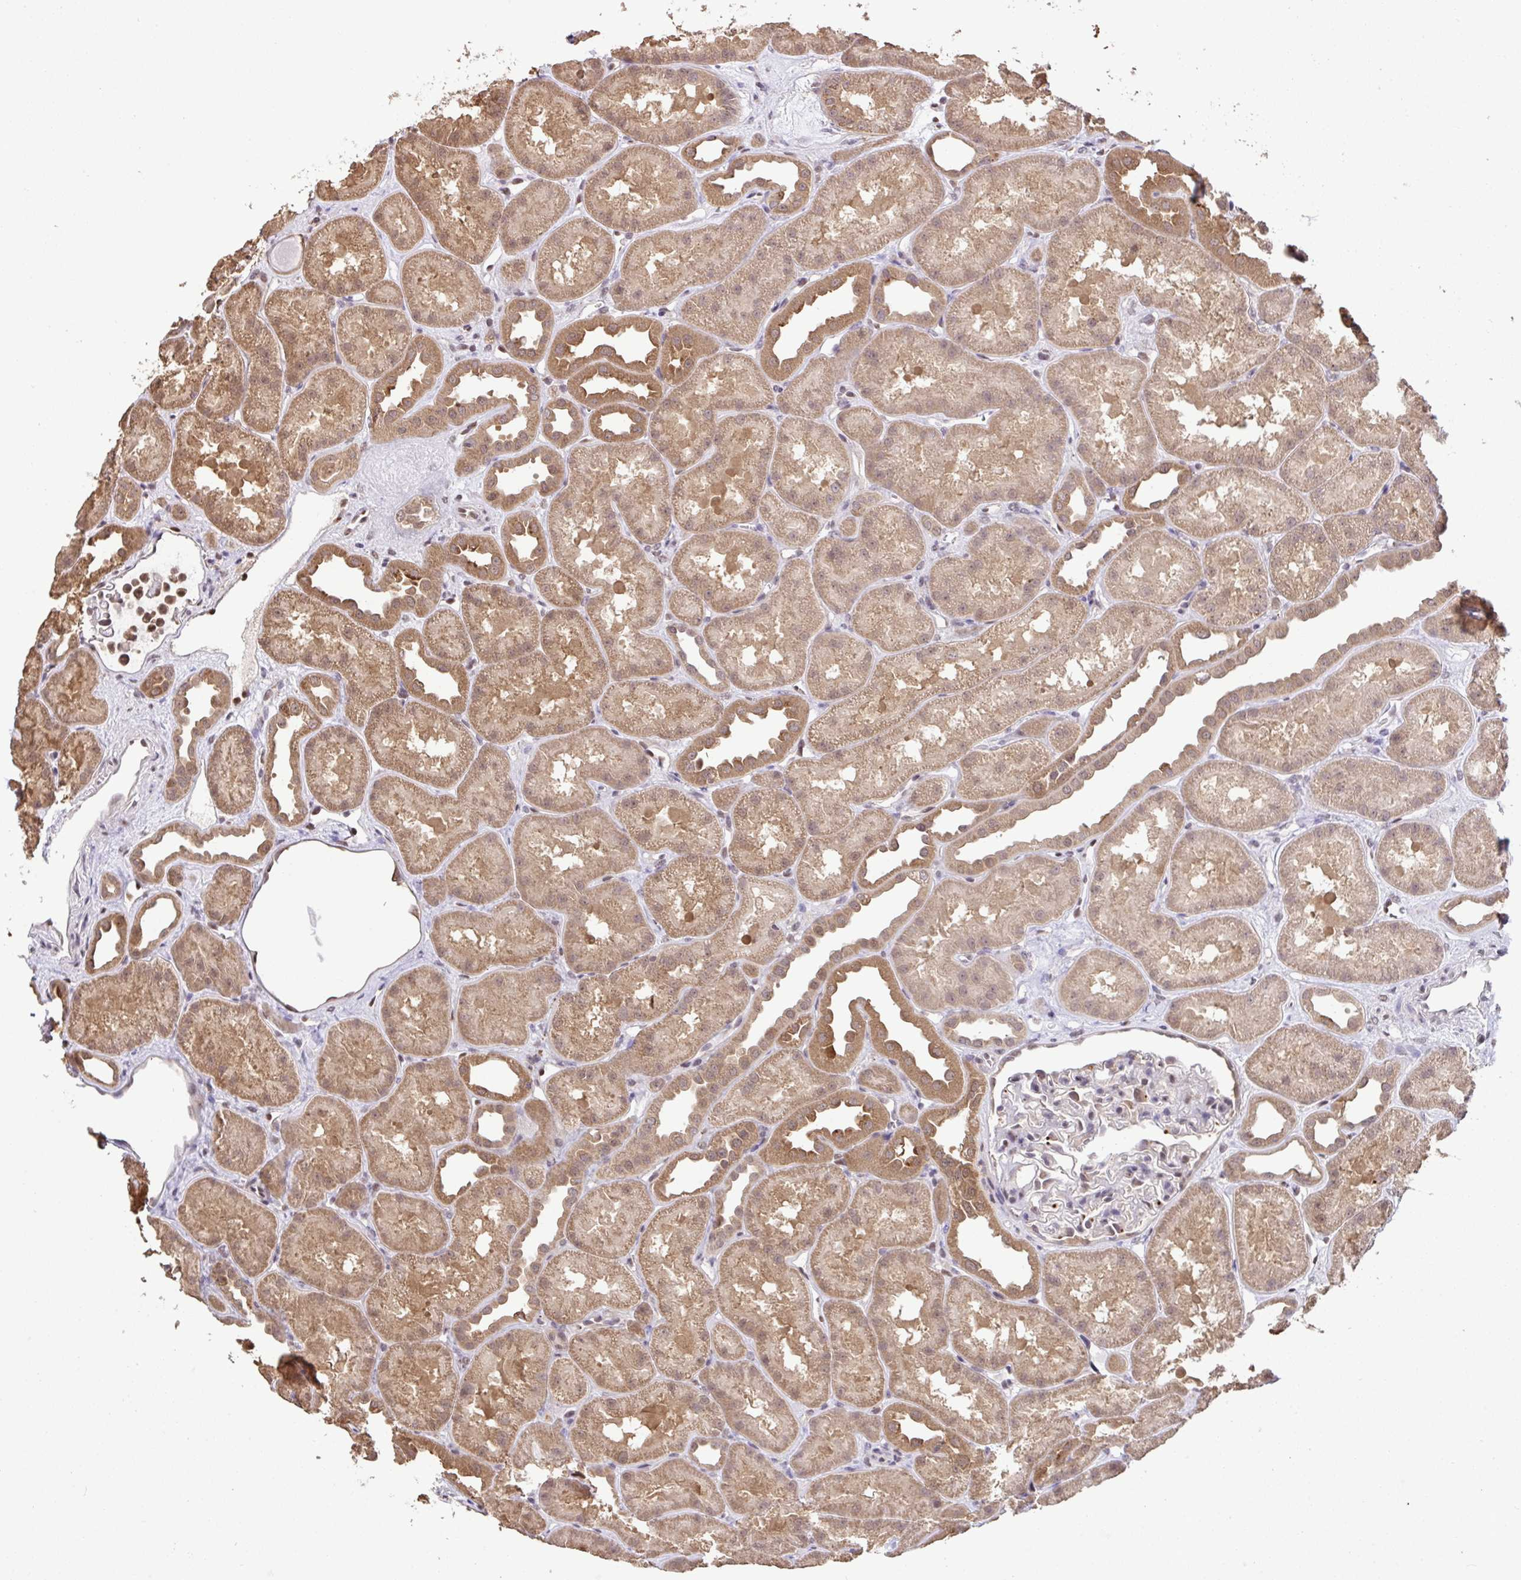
{"staining": {"intensity": "moderate", "quantity": "<25%", "location": "cytoplasmic/membranous,nuclear"}, "tissue": "kidney", "cell_type": "Cells in glomeruli", "image_type": "normal", "snomed": [{"axis": "morphology", "description": "Normal tissue, NOS"}, {"axis": "topography", "description": "Kidney"}], "caption": "A high-resolution image shows immunohistochemistry staining of unremarkable kidney, which displays moderate cytoplasmic/membranous,nuclear staining in about <25% of cells in glomeruli. Nuclei are stained in blue.", "gene": "C12orf57", "patient": {"sex": "male", "age": 61}}